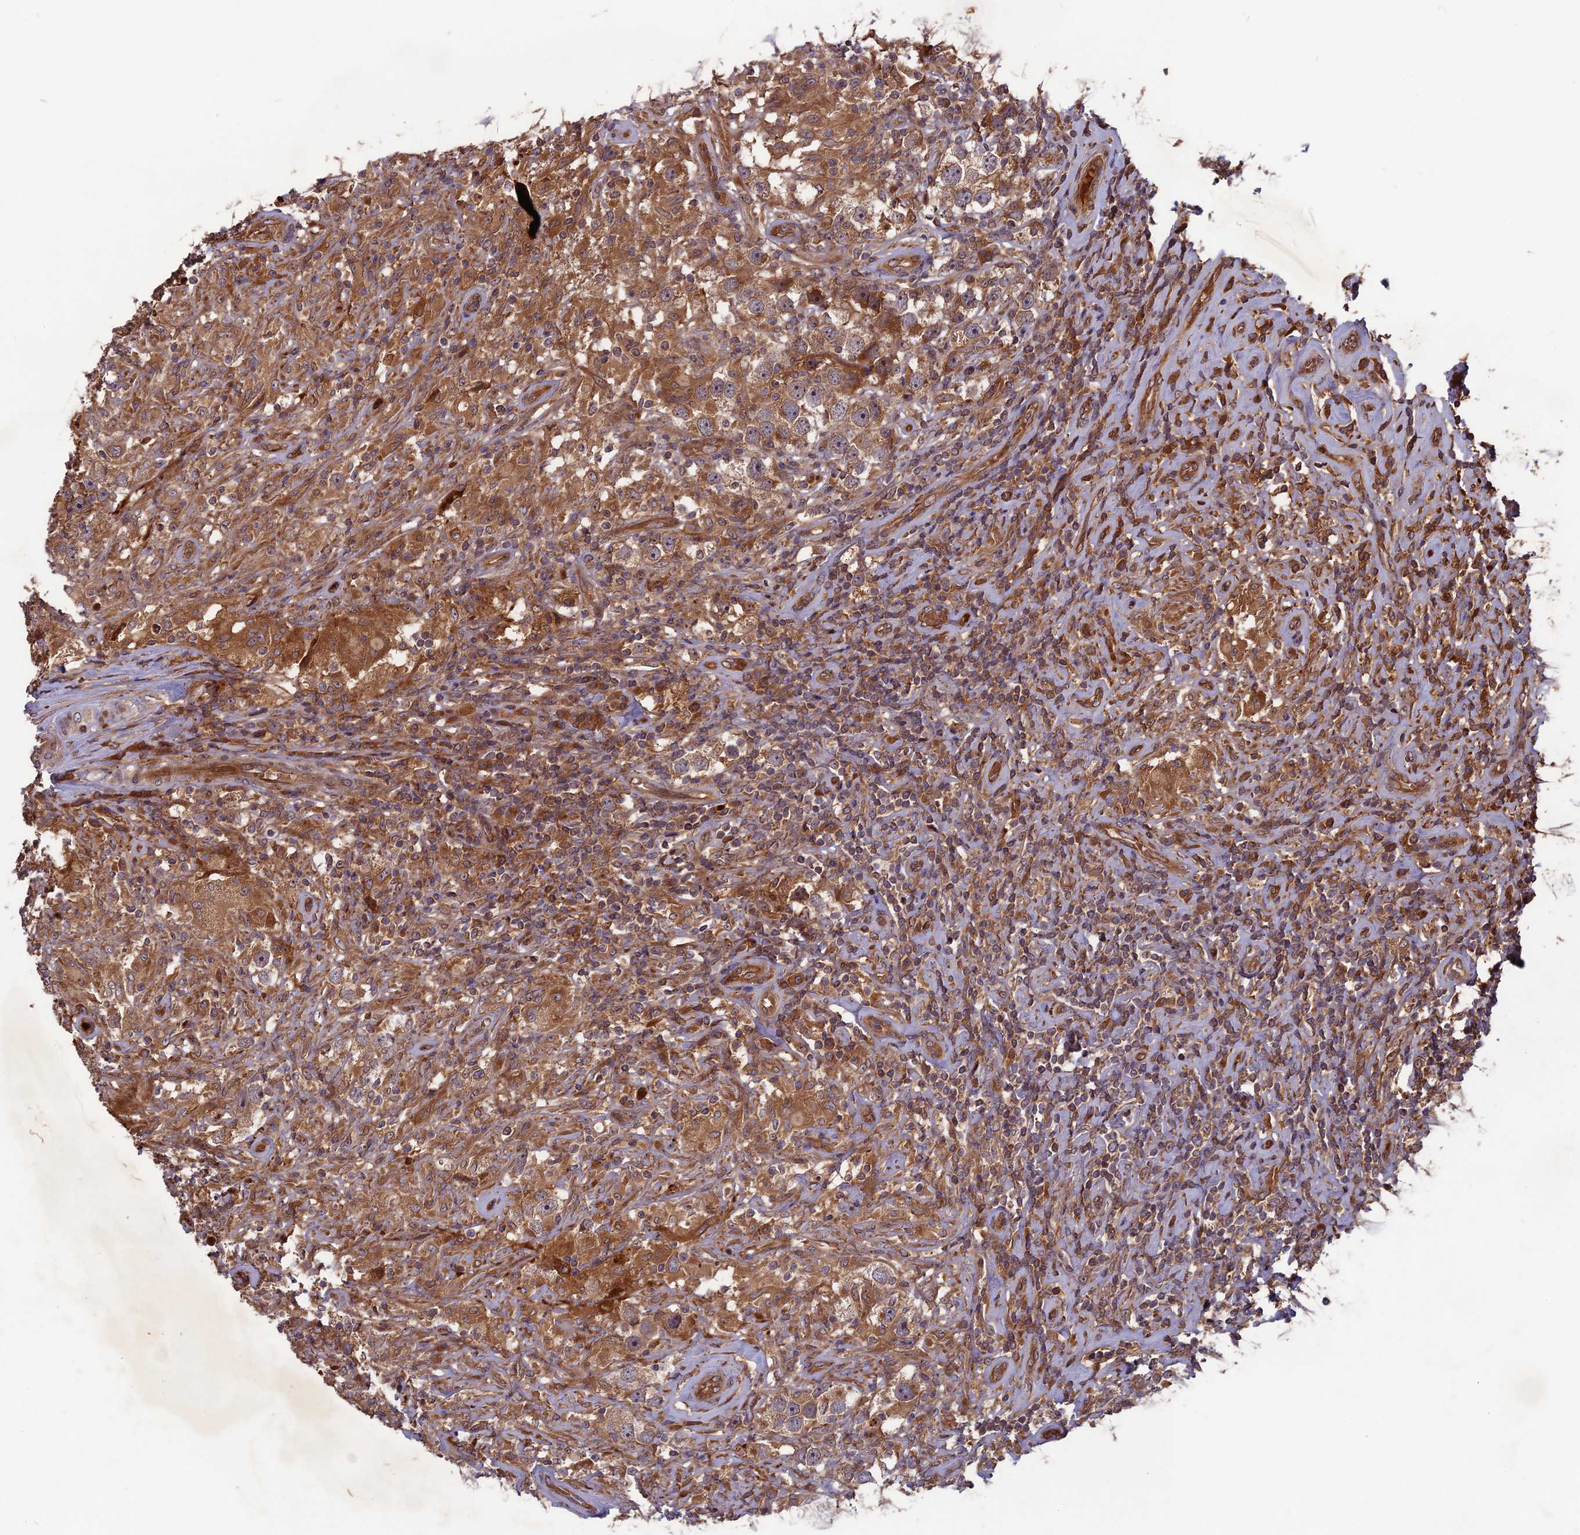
{"staining": {"intensity": "moderate", "quantity": ">75%", "location": "cytoplasmic/membranous"}, "tissue": "testis cancer", "cell_type": "Tumor cells", "image_type": "cancer", "snomed": [{"axis": "morphology", "description": "Seminoma, NOS"}, {"axis": "topography", "description": "Testis"}], "caption": "Approximately >75% of tumor cells in seminoma (testis) demonstrate moderate cytoplasmic/membranous protein staining as visualized by brown immunohistochemical staining.", "gene": "TMUB2", "patient": {"sex": "male", "age": 49}}